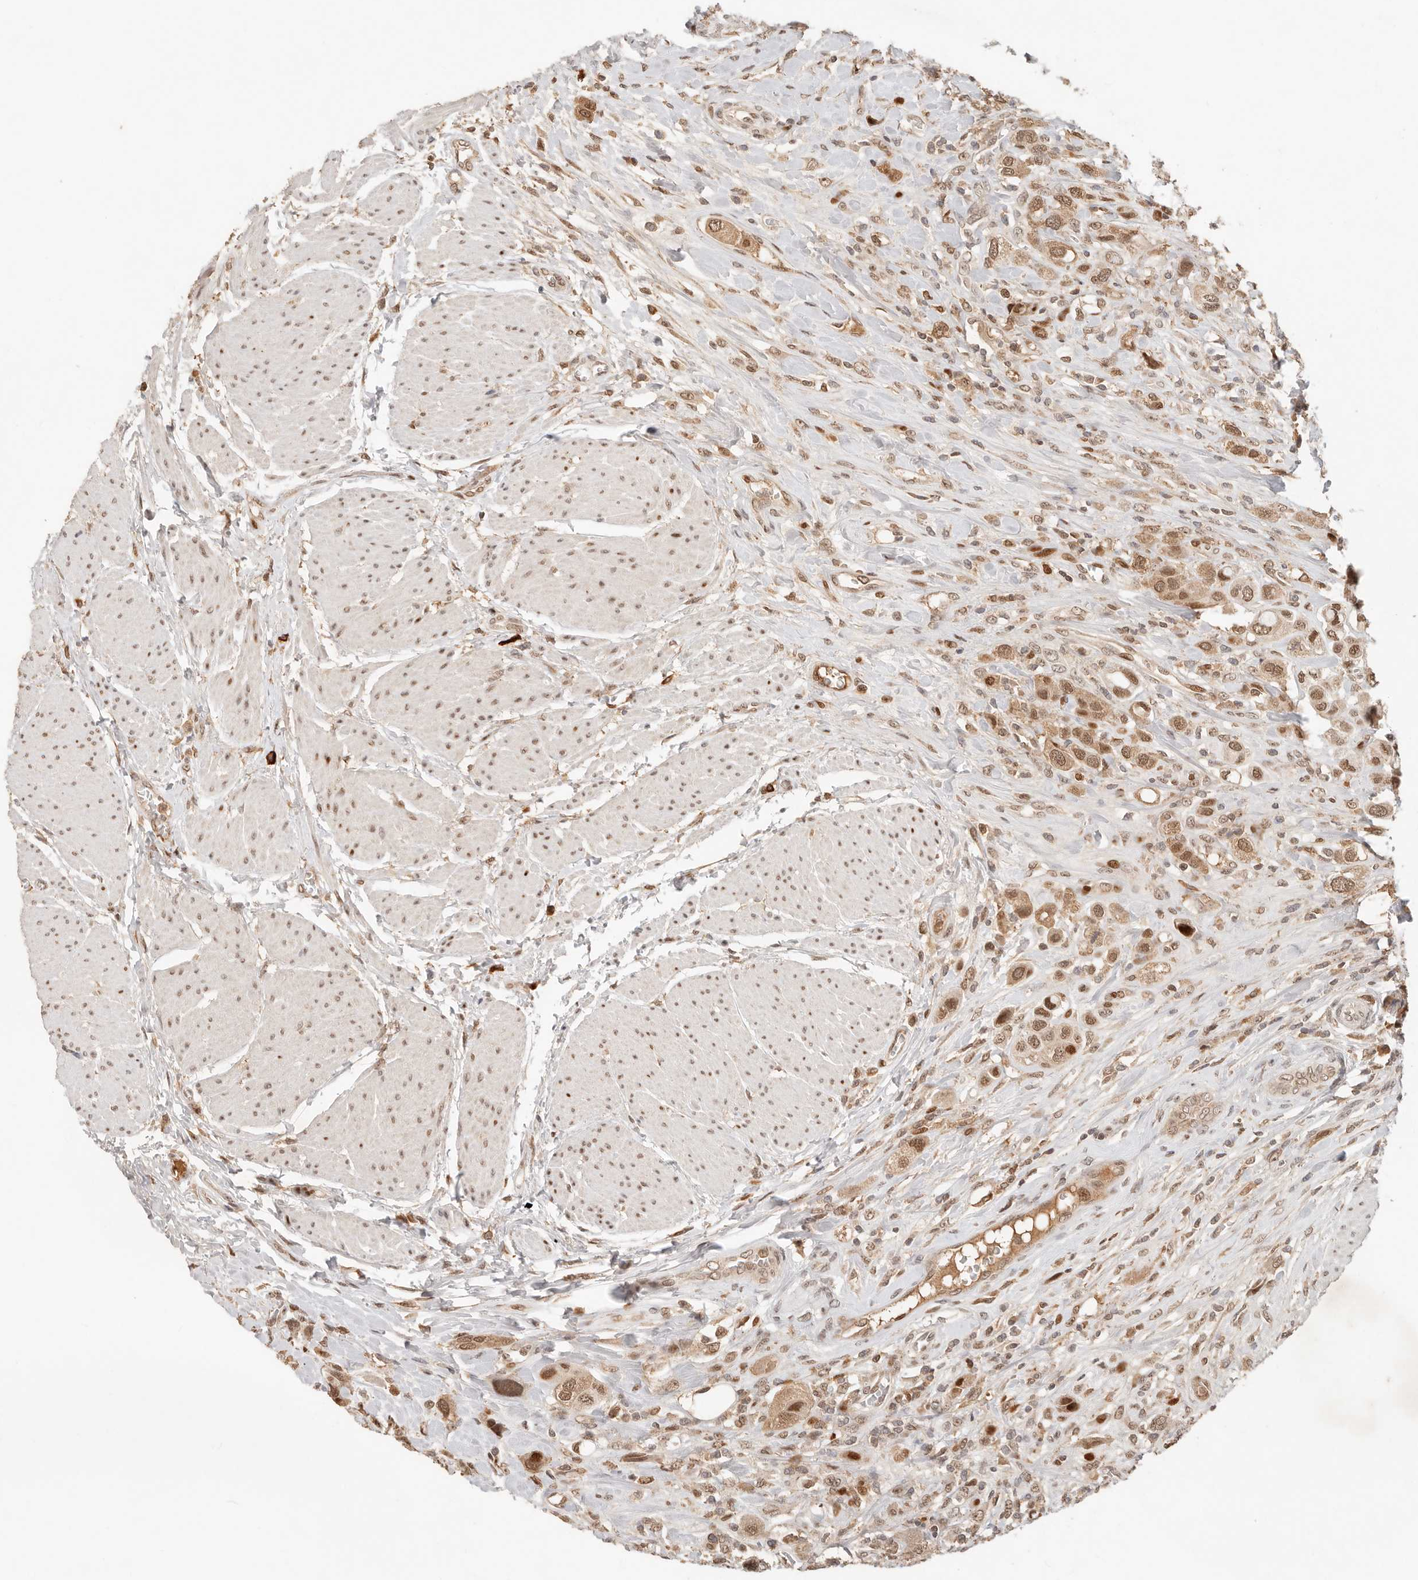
{"staining": {"intensity": "moderate", "quantity": ">75%", "location": "nuclear"}, "tissue": "urothelial cancer", "cell_type": "Tumor cells", "image_type": "cancer", "snomed": [{"axis": "morphology", "description": "Urothelial carcinoma, High grade"}, {"axis": "topography", "description": "Urinary bladder"}], "caption": "A histopathology image of urothelial cancer stained for a protein demonstrates moderate nuclear brown staining in tumor cells. (Stains: DAB (3,3'-diaminobenzidine) in brown, nuclei in blue, Microscopy: brightfield microscopy at high magnification).", "gene": "NPAS2", "patient": {"sex": "male", "age": 50}}